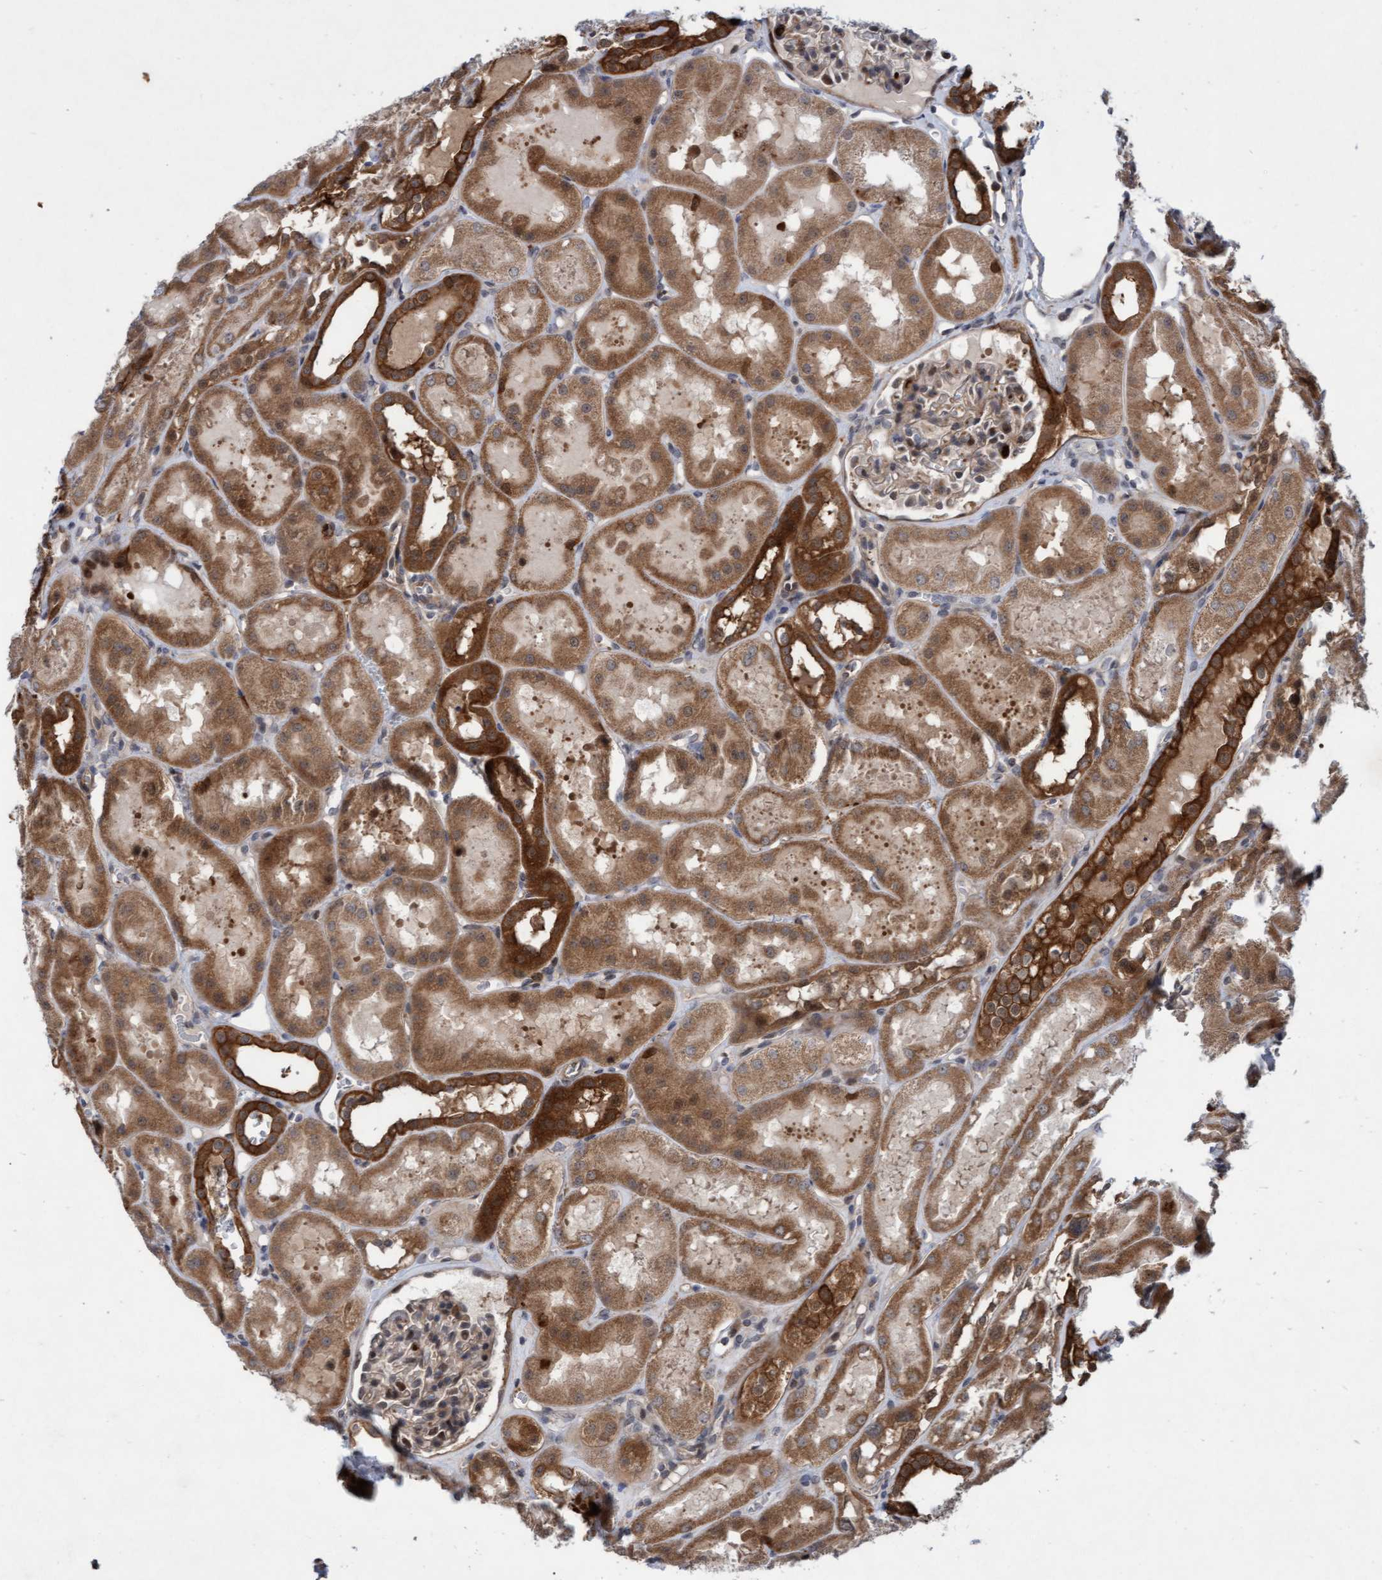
{"staining": {"intensity": "weak", "quantity": "25%-75%", "location": "cytoplasmic/membranous,nuclear"}, "tissue": "kidney", "cell_type": "Cells in glomeruli", "image_type": "normal", "snomed": [{"axis": "morphology", "description": "Normal tissue, NOS"}, {"axis": "topography", "description": "Kidney"}, {"axis": "topography", "description": "Urinary bladder"}], "caption": "Approximately 25%-75% of cells in glomeruli in benign human kidney show weak cytoplasmic/membranous,nuclear protein positivity as visualized by brown immunohistochemical staining.", "gene": "RAP1GAP2", "patient": {"sex": "male", "age": 16}}